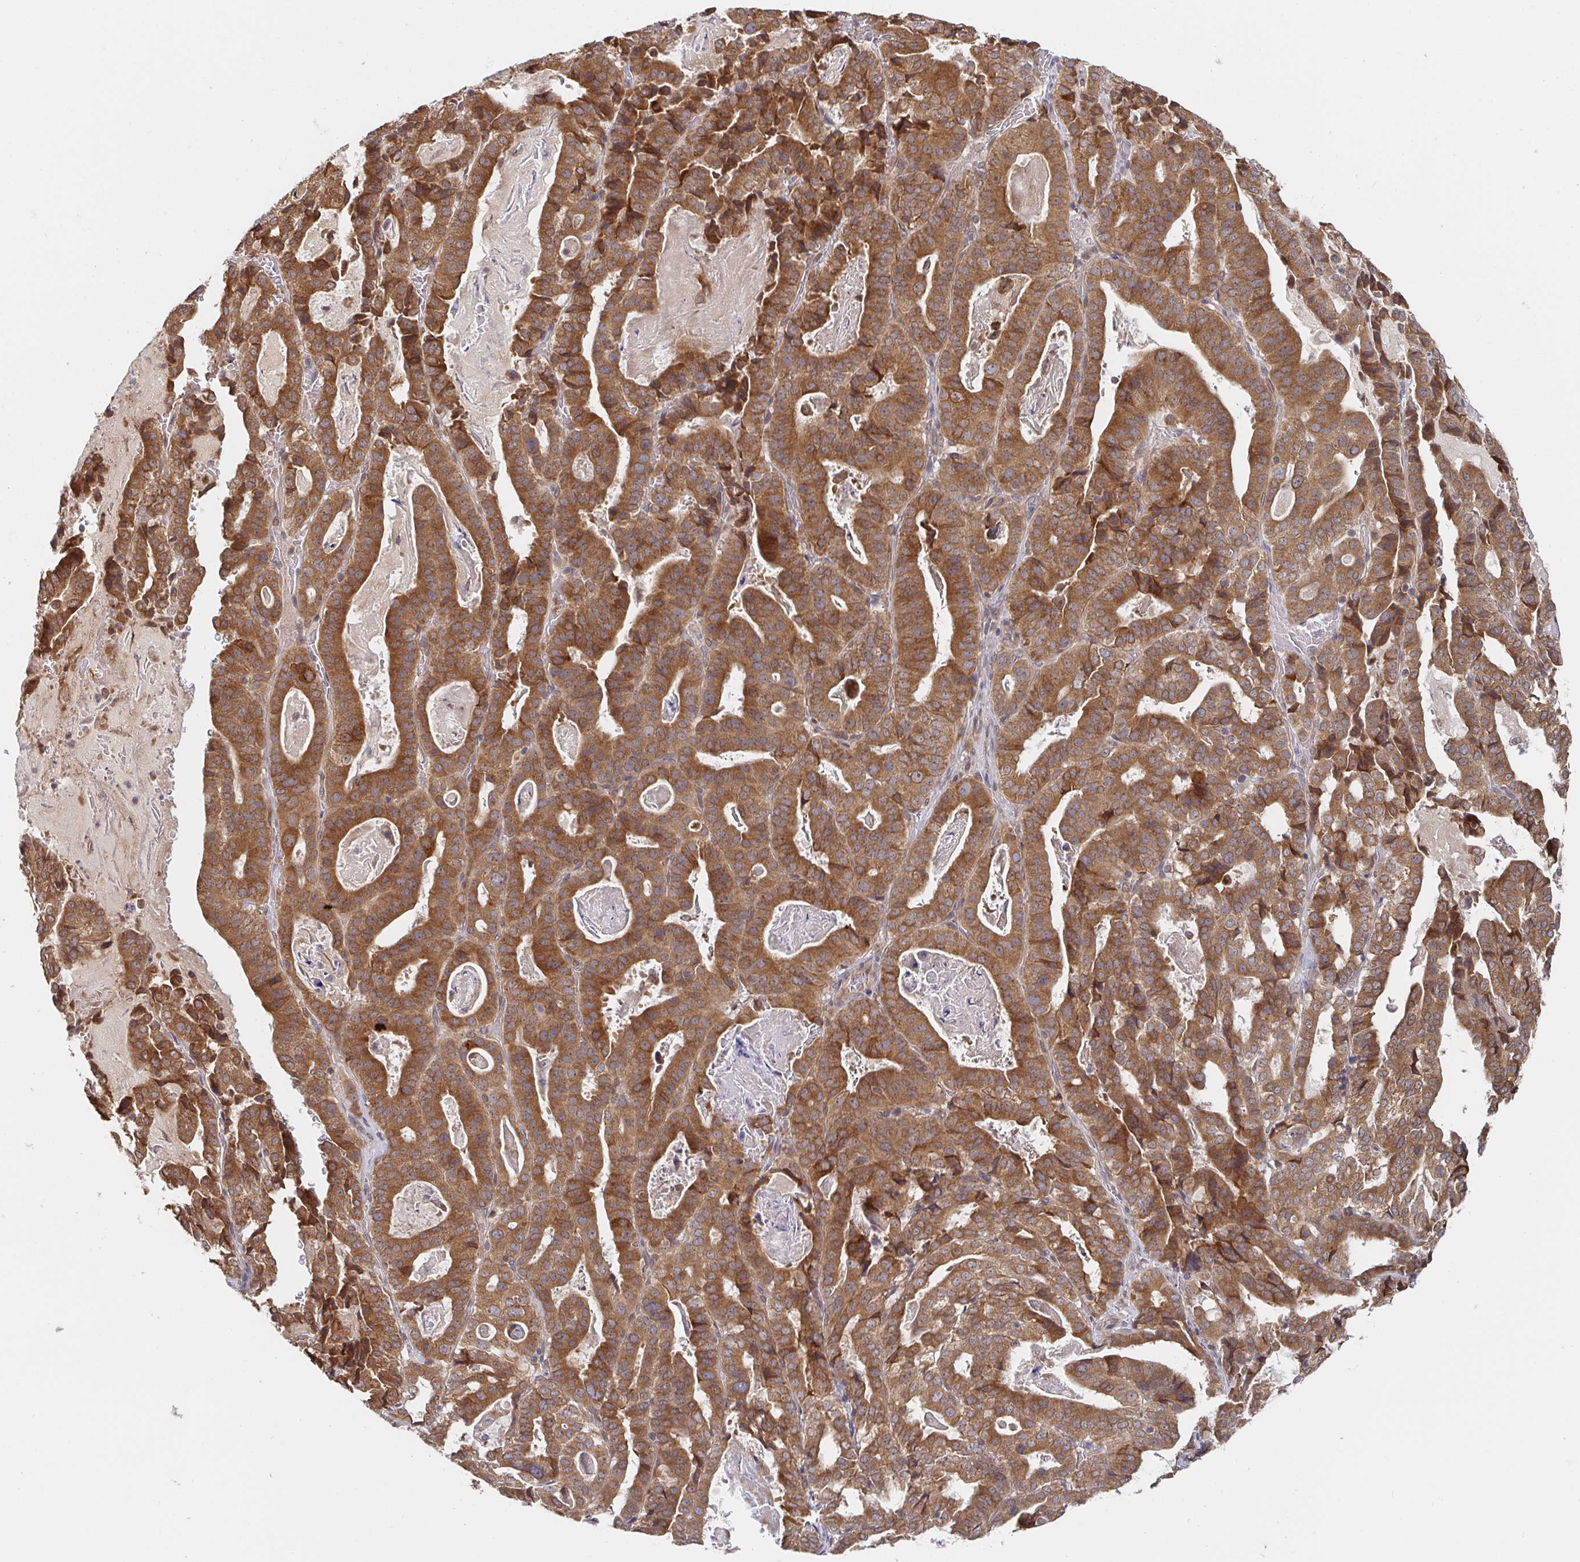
{"staining": {"intensity": "moderate", "quantity": ">75%", "location": "cytoplasmic/membranous"}, "tissue": "stomach cancer", "cell_type": "Tumor cells", "image_type": "cancer", "snomed": [{"axis": "morphology", "description": "Adenocarcinoma, NOS"}, {"axis": "topography", "description": "Stomach"}], "caption": "Stomach cancer stained with immunohistochemistry reveals moderate cytoplasmic/membranous positivity in approximately >75% of tumor cells.", "gene": "ALG1", "patient": {"sex": "male", "age": 48}}